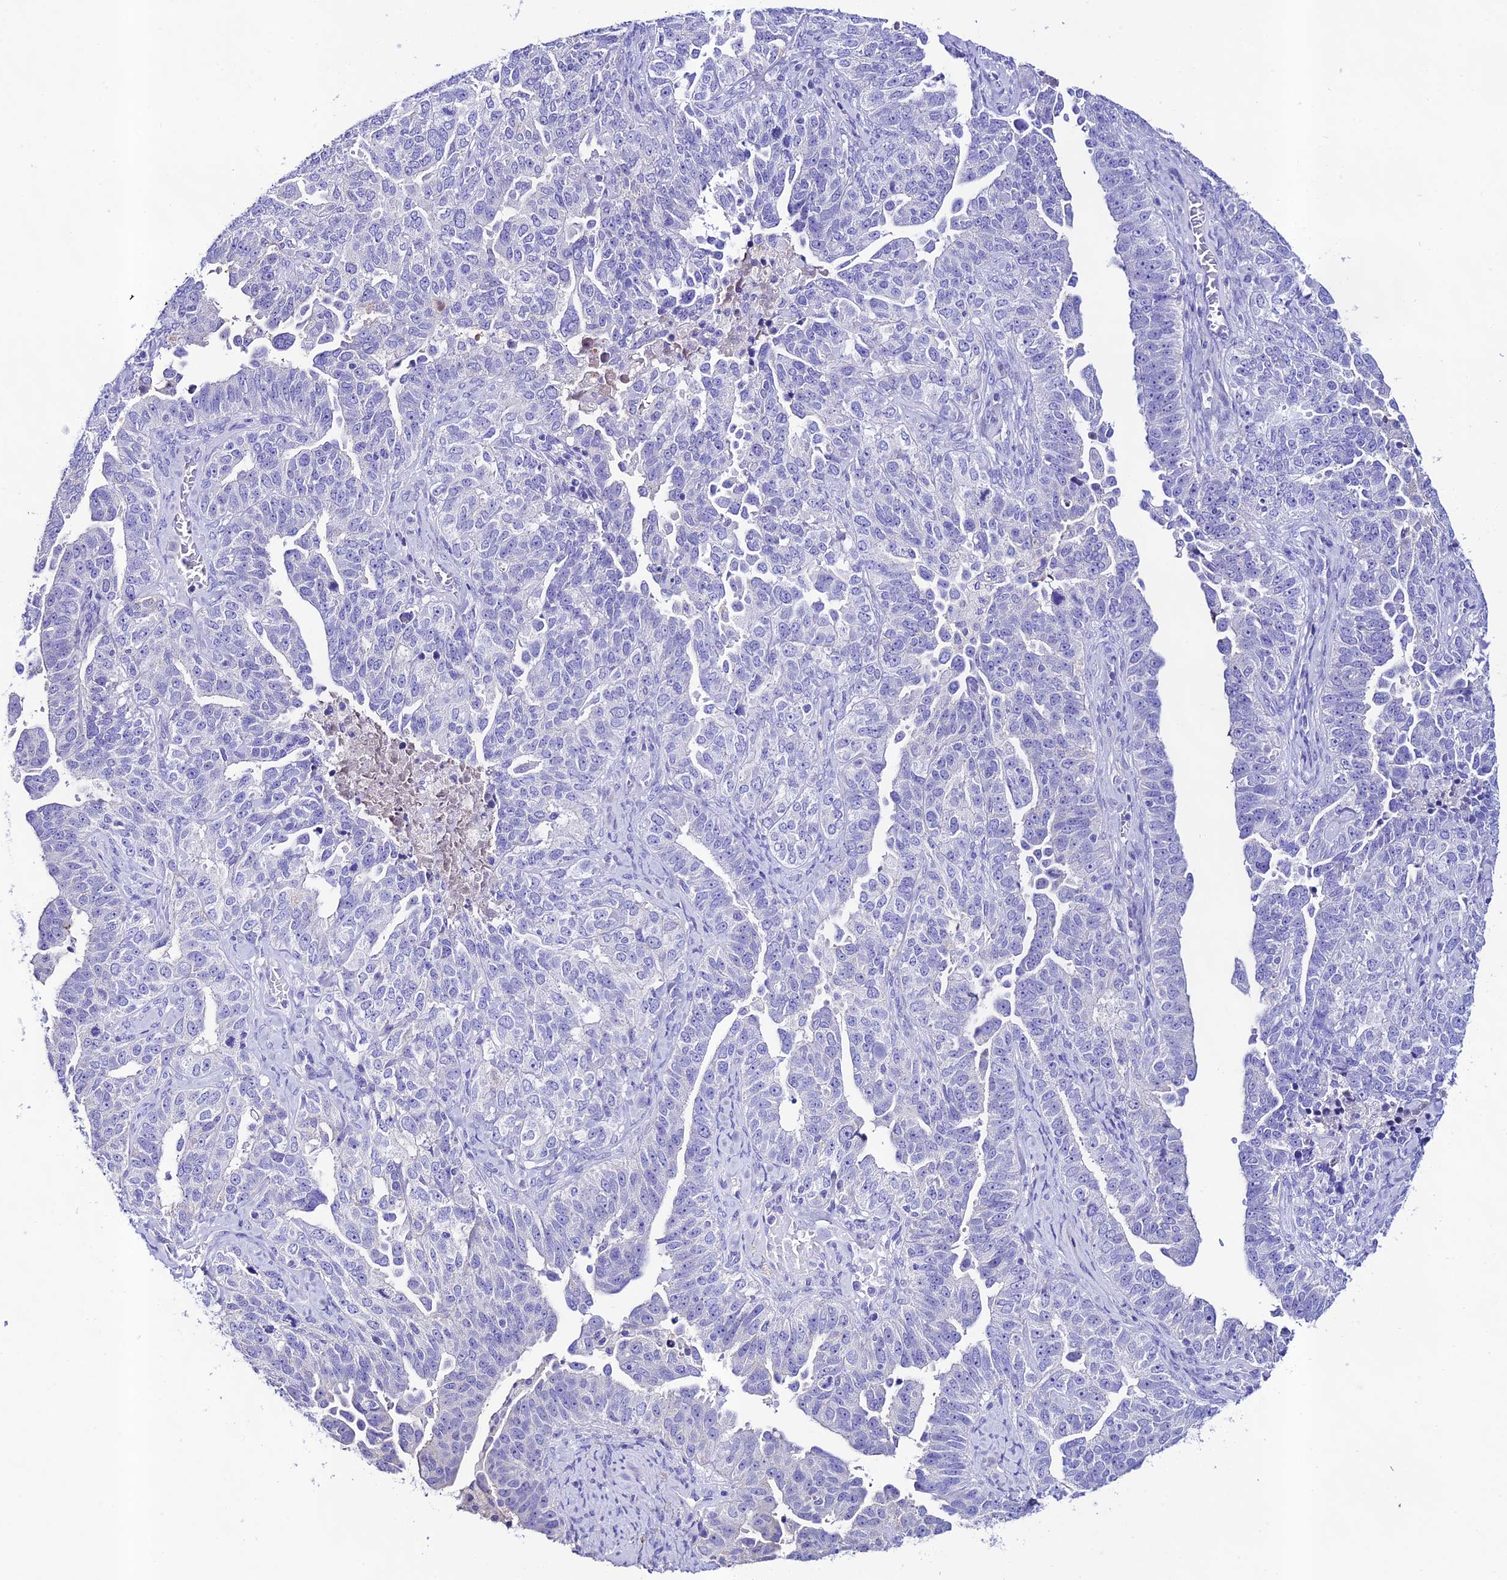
{"staining": {"intensity": "negative", "quantity": "none", "location": "none"}, "tissue": "ovarian cancer", "cell_type": "Tumor cells", "image_type": "cancer", "snomed": [{"axis": "morphology", "description": "Carcinoma, endometroid"}, {"axis": "topography", "description": "Ovary"}], "caption": "Immunohistochemistry (IHC) of human endometroid carcinoma (ovarian) displays no staining in tumor cells.", "gene": "NLRP6", "patient": {"sex": "female", "age": 62}}